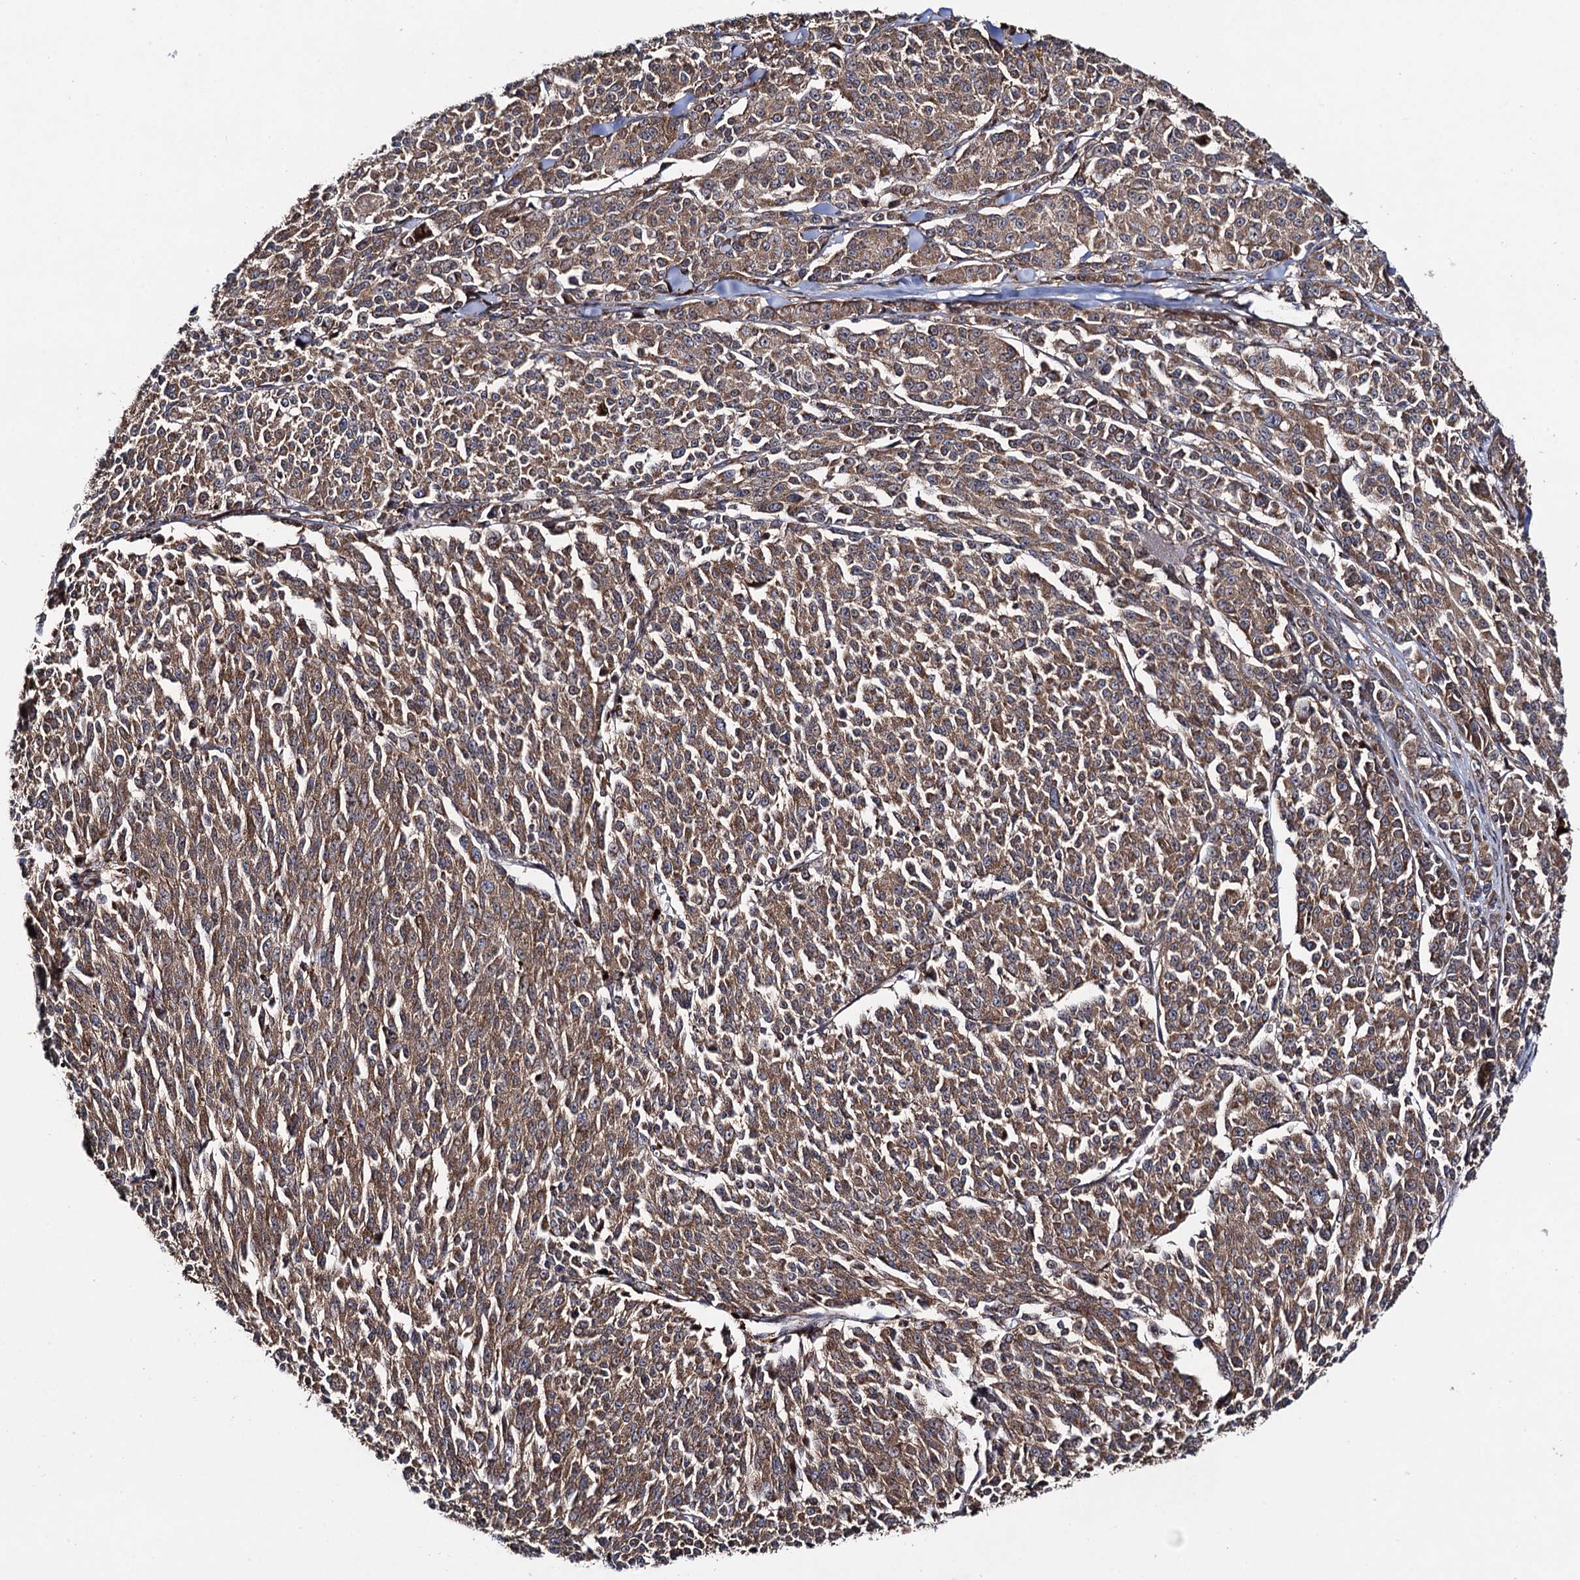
{"staining": {"intensity": "moderate", "quantity": ">75%", "location": "cytoplasmic/membranous"}, "tissue": "melanoma", "cell_type": "Tumor cells", "image_type": "cancer", "snomed": [{"axis": "morphology", "description": "Malignant melanoma, NOS"}, {"axis": "topography", "description": "Skin"}], "caption": "Protein staining by immunohistochemistry displays moderate cytoplasmic/membranous expression in about >75% of tumor cells in melanoma.", "gene": "DYDC1", "patient": {"sex": "female", "age": 52}}